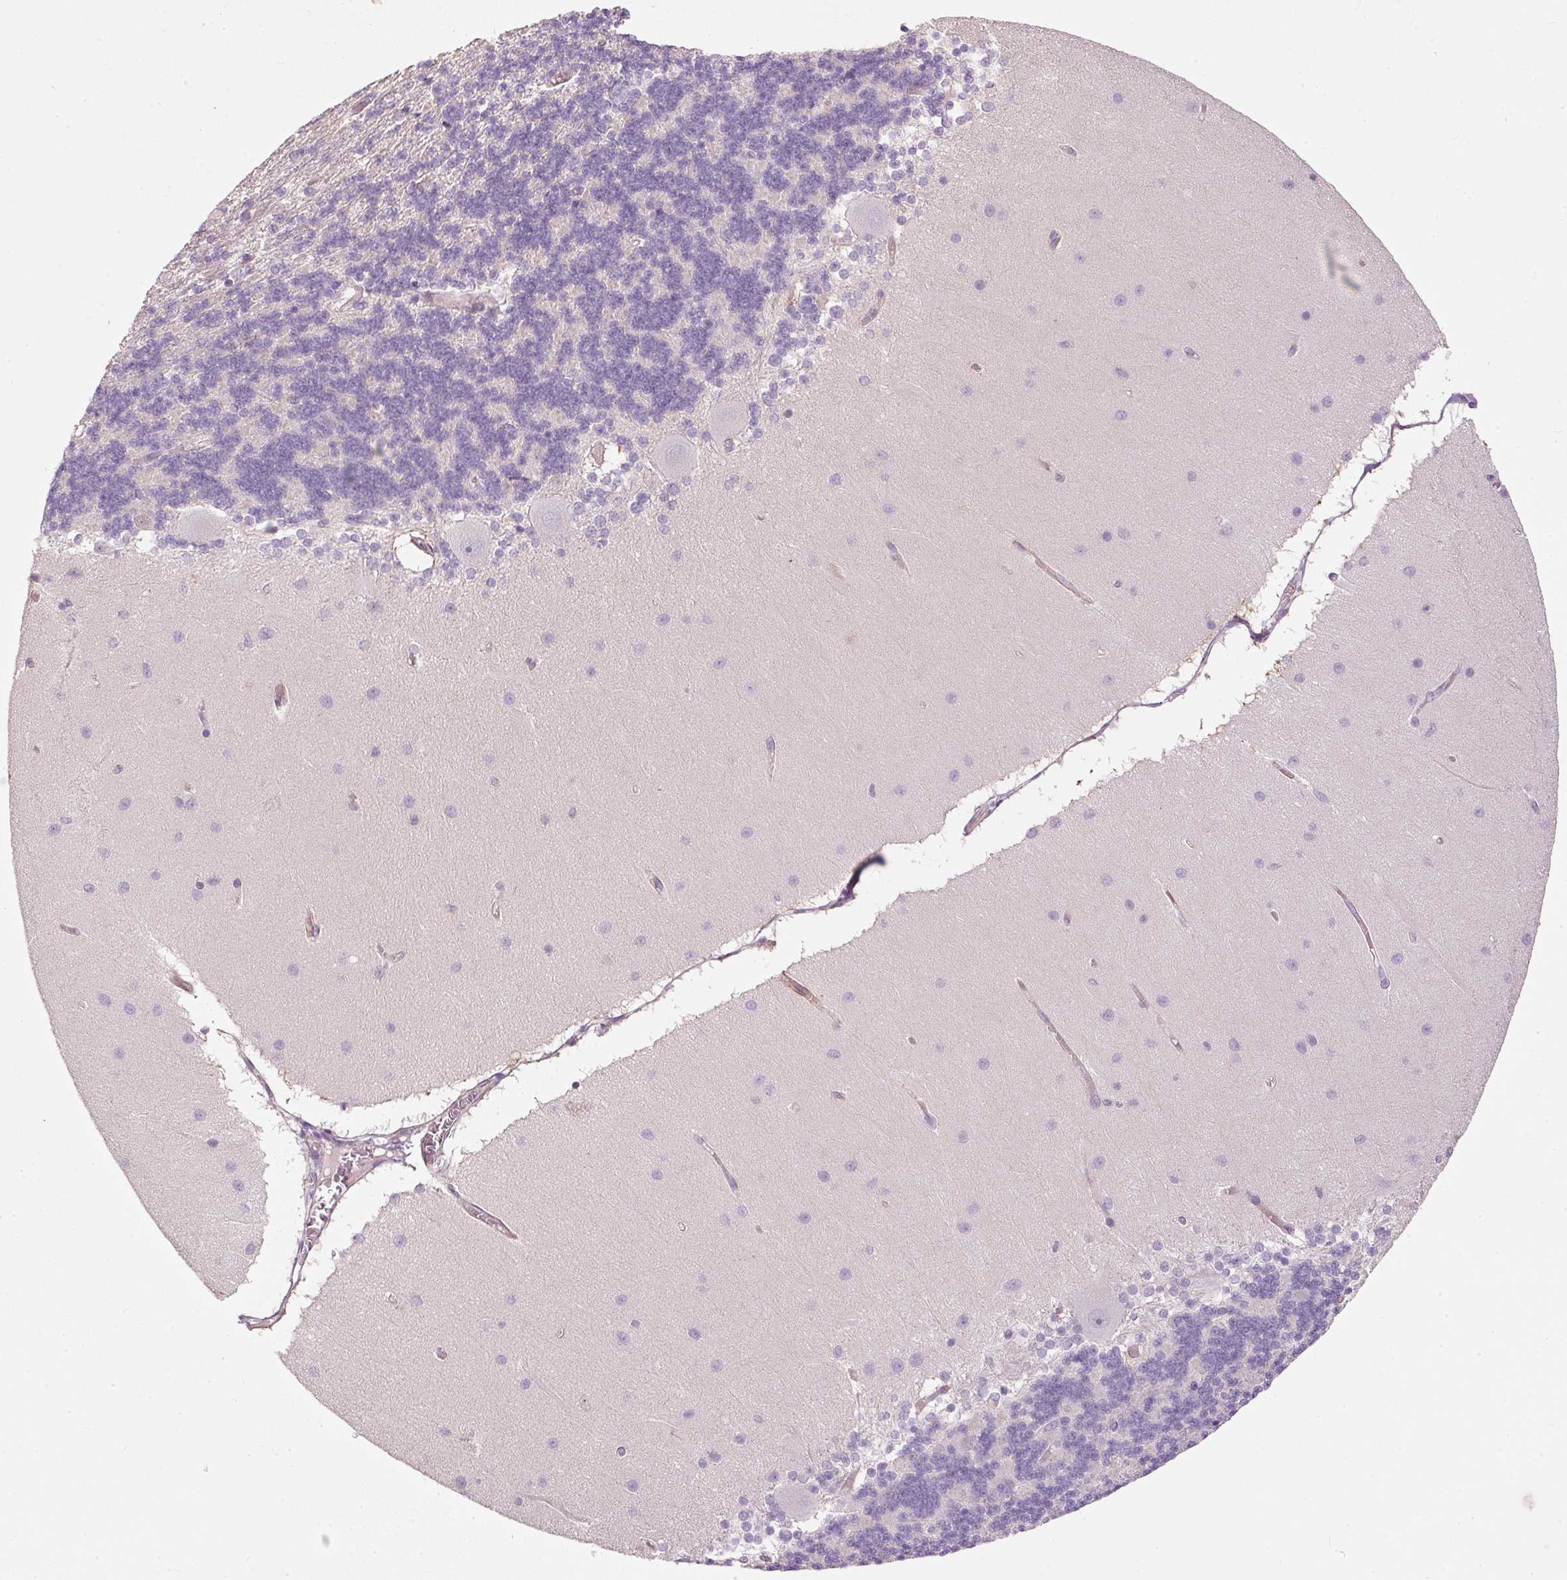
{"staining": {"intensity": "negative", "quantity": "none", "location": "none"}, "tissue": "cerebellum", "cell_type": "Cells in granular layer", "image_type": "normal", "snomed": [{"axis": "morphology", "description": "Normal tissue, NOS"}, {"axis": "topography", "description": "Cerebellum"}], "caption": "DAB immunohistochemical staining of benign cerebellum exhibits no significant positivity in cells in granular layer. (IHC, brightfield microscopy, high magnification).", "gene": "OSR2", "patient": {"sex": "female", "age": 54}}